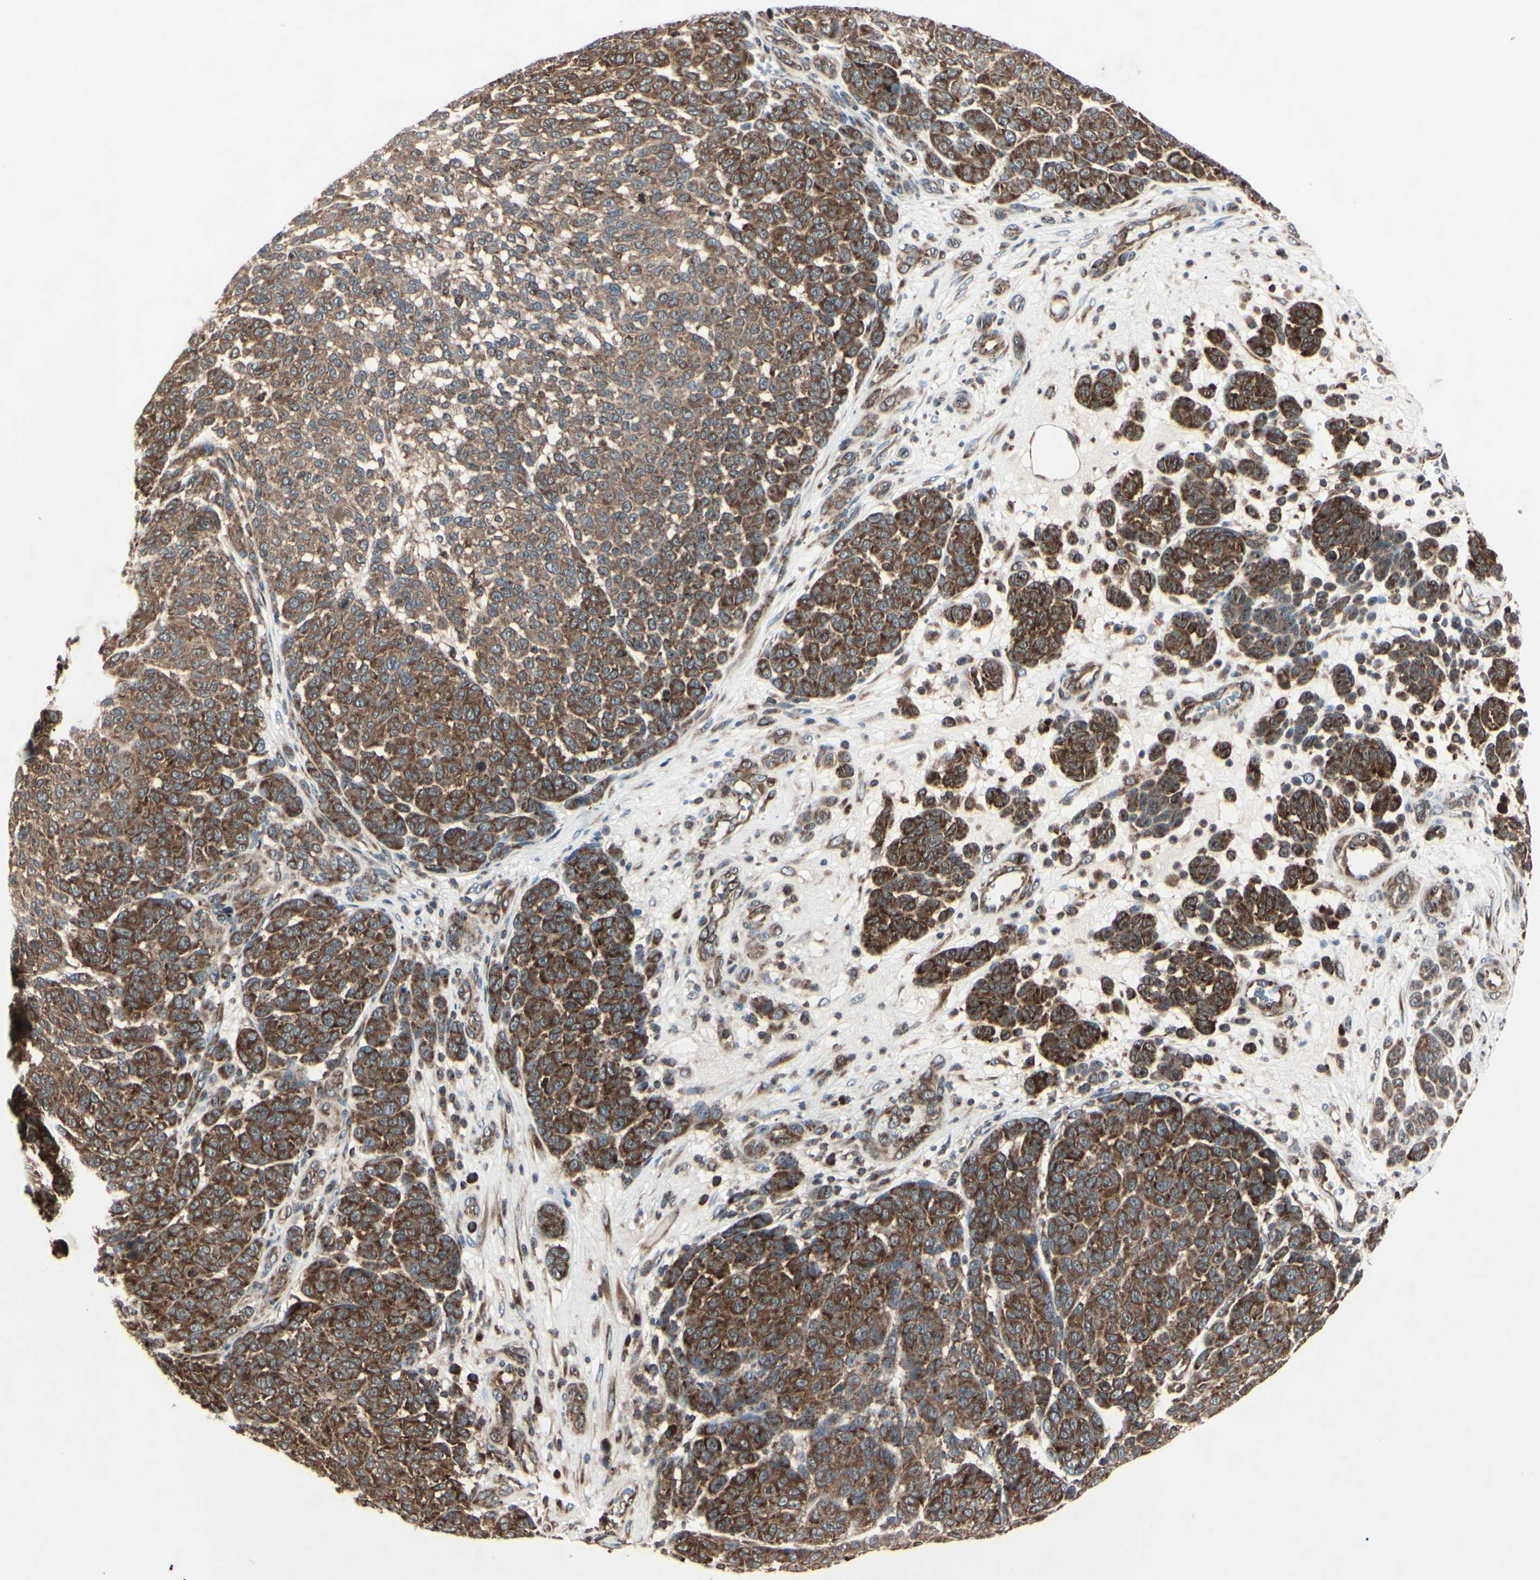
{"staining": {"intensity": "strong", "quantity": ">75%", "location": "cytoplasmic/membranous"}, "tissue": "melanoma", "cell_type": "Tumor cells", "image_type": "cancer", "snomed": [{"axis": "morphology", "description": "Malignant melanoma, NOS"}, {"axis": "topography", "description": "Skin"}], "caption": "There is high levels of strong cytoplasmic/membranous staining in tumor cells of malignant melanoma, as demonstrated by immunohistochemical staining (brown color).", "gene": "MAPRE1", "patient": {"sex": "male", "age": 59}}